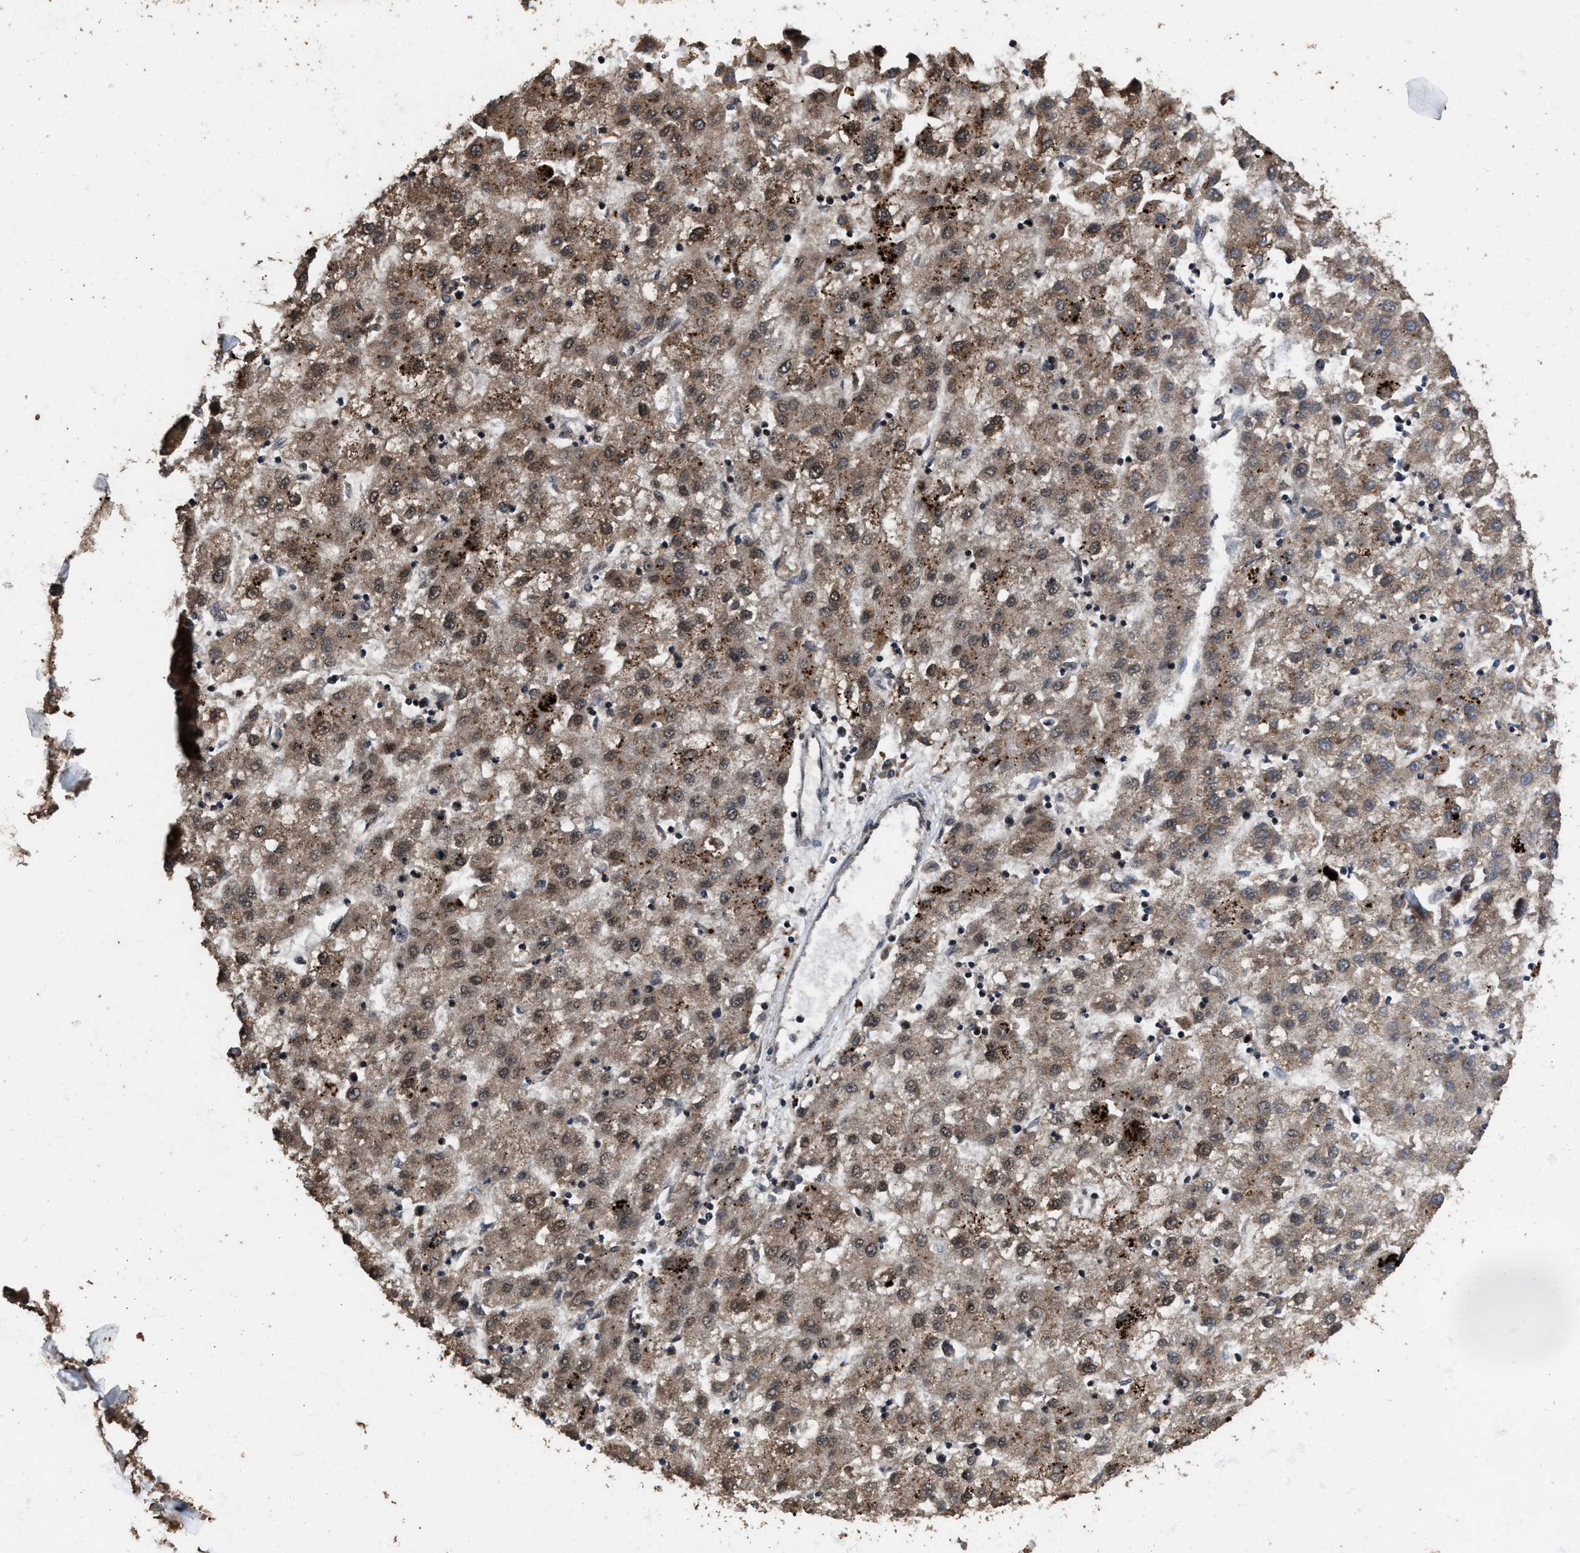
{"staining": {"intensity": "weak", "quantity": ">75%", "location": "cytoplasmic/membranous"}, "tissue": "liver cancer", "cell_type": "Tumor cells", "image_type": "cancer", "snomed": [{"axis": "morphology", "description": "Carcinoma, Hepatocellular, NOS"}, {"axis": "topography", "description": "Liver"}], "caption": "A brown stain highlights weak cytoplasmic/membranous staining of a protein in human liver hepatocellular carcinoma tumor cells. (DAB (3,3'-diaminobenzidine) = brown stain, brightfield microscopy at high magnification).", "gene": "HAUS6", "patient": {"sex": "male", "age": 72}}